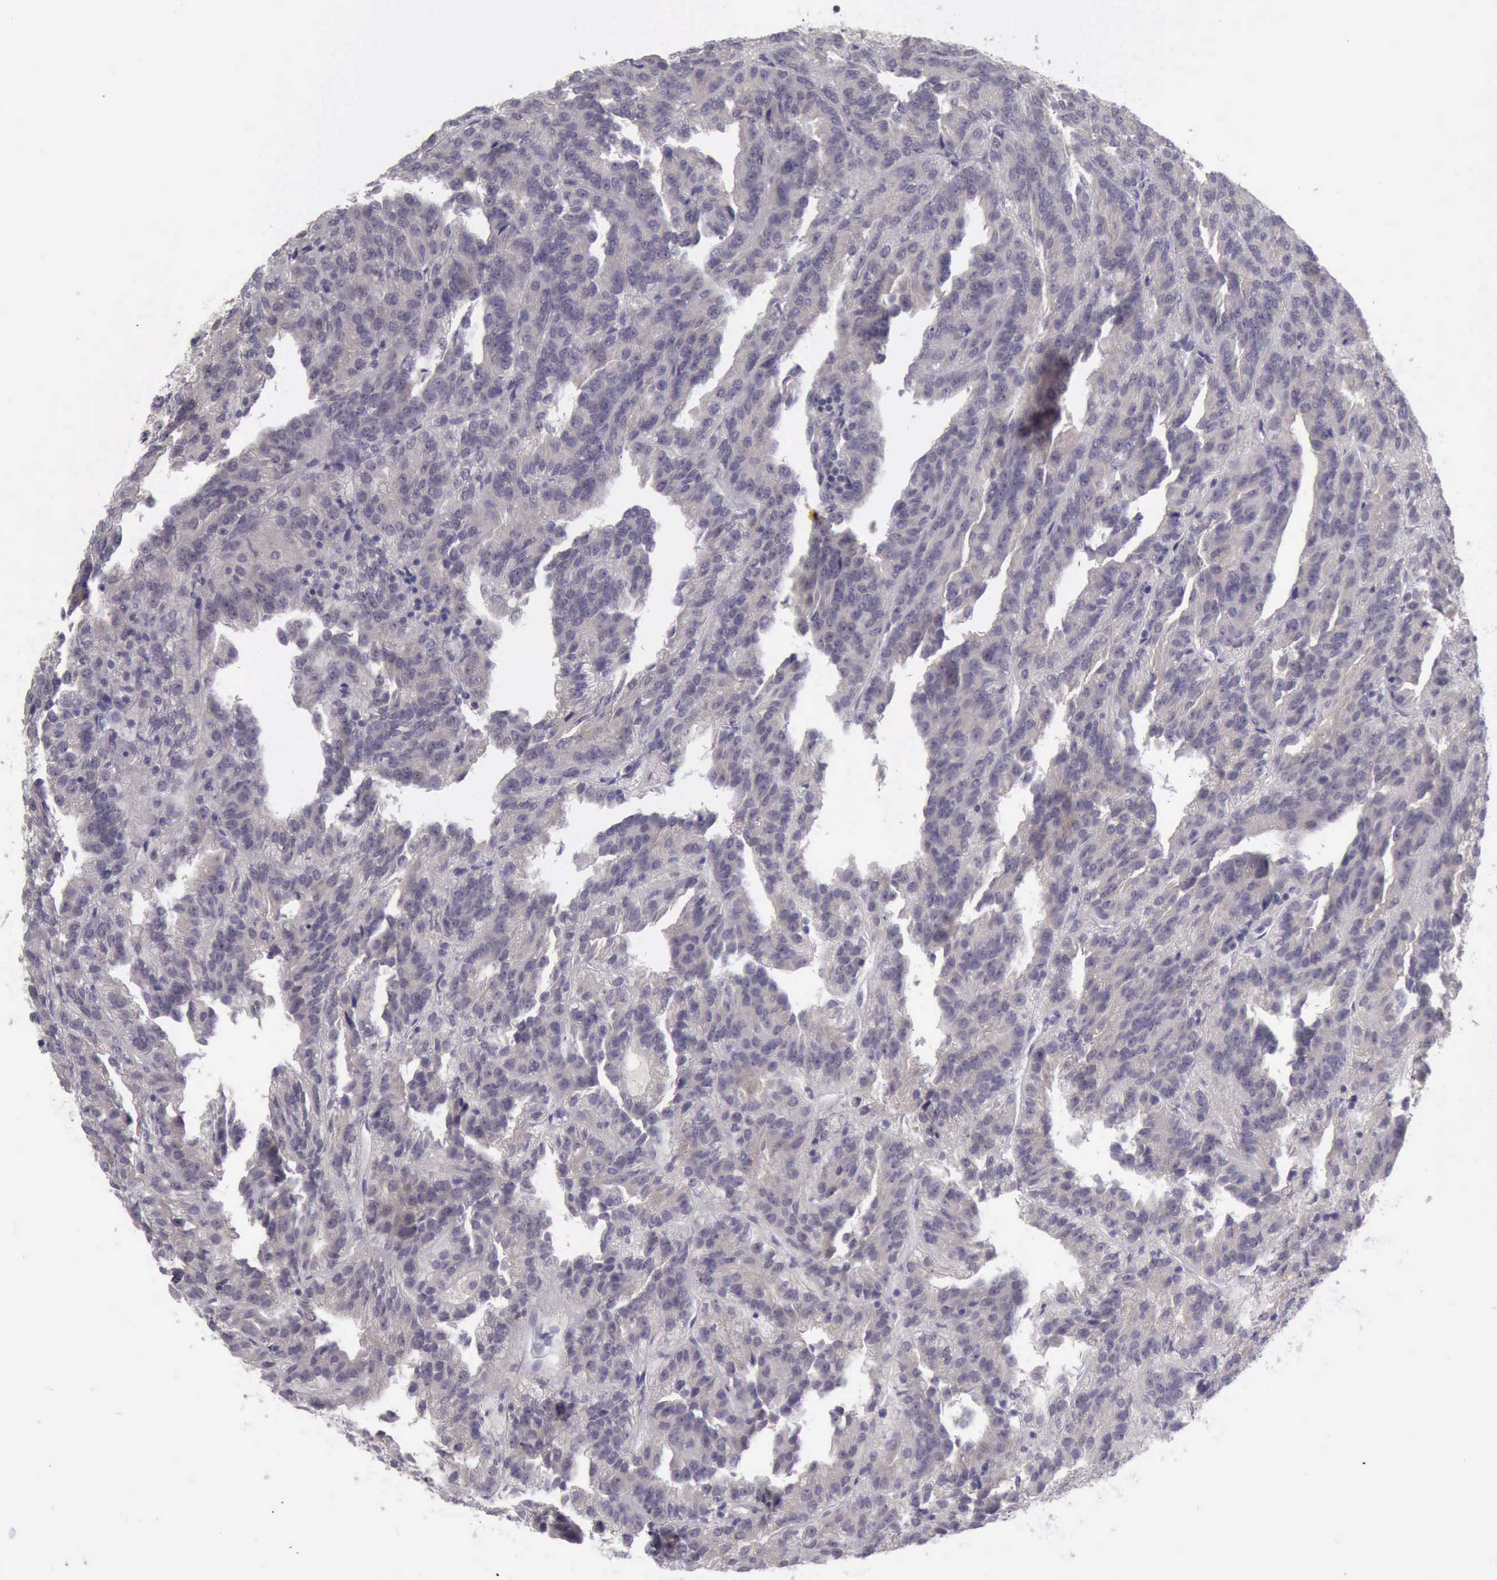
{"staining": {"intensity": "weak", "quantity": "25%-75%", "location": "cytoplasmic/membranous"}, "tissue": "renal cancer", "cell_type": "Tumor cells", "image_type": "cancer", "snomed": [{"axis": "morphology", "description": "Adenocarcinoma, NOS"}, {"axis": "topography", "description": "Kidney"}], "caption": "Immunohistochemistry (IHC) (DAB) staining of renal cancer demonstrates weak cytoplasmic/membranous protein positivity in about 25%-75% of tumor cells.", "gene": "ARNT2", "patient": {"sex": "male", "age": 46}}